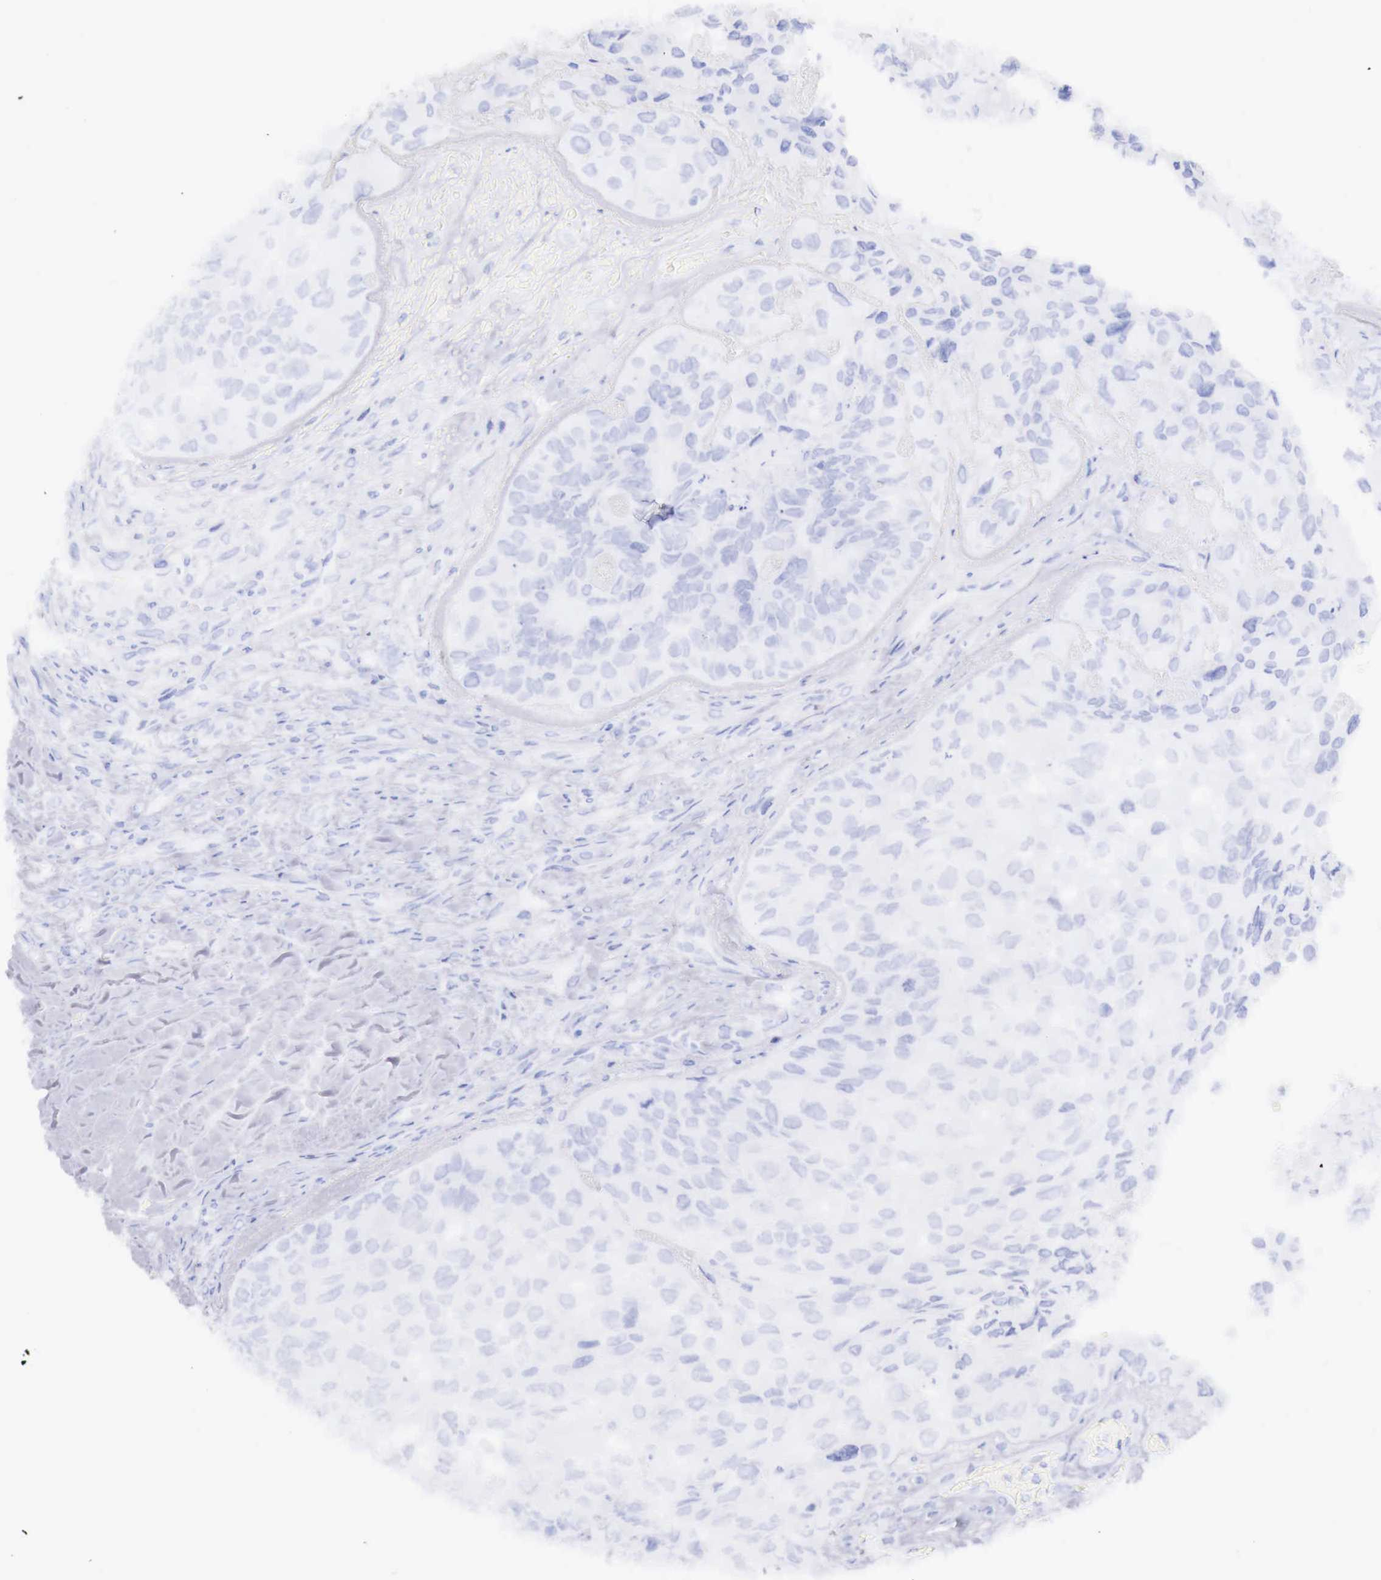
{"staining": {"intensity": "negative", "quantity": "none", "location": "none"}, "tissue": "breast cancer", "cell_type": "Tumor cells", "image_type": "cancer", "snomed": [{"axis": "morphology", "description": "Neoplasm, malignant, NOS"}, {"axis": "topography", "description": "Breast"}], "caption": "Immunohistochemistry of human breast cancer shows no staining in tumor cells.", "gene": "INHA", "patient": {"sex": "female", "age": 50}}